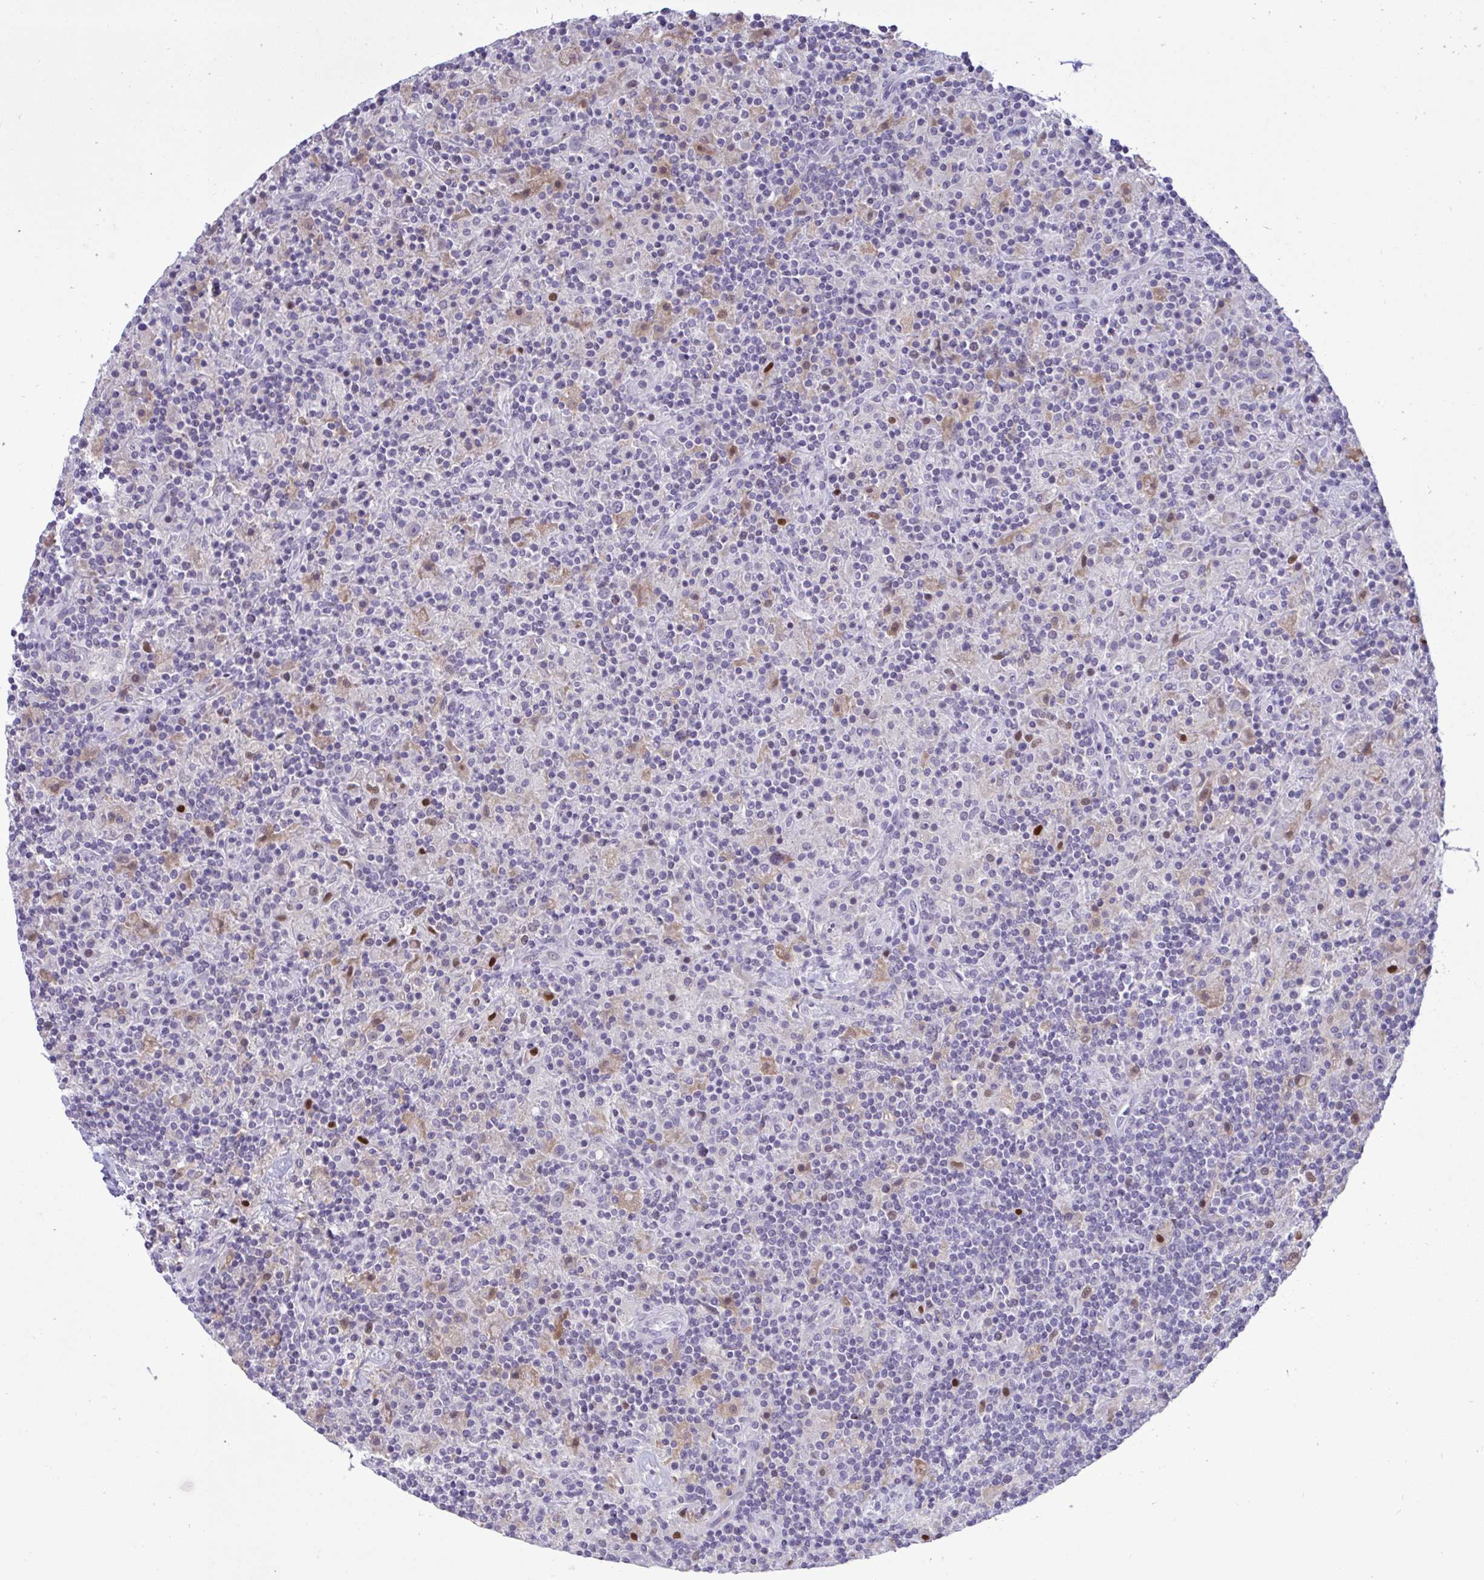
{"staining": {"intensity": "negative", "quantity": "none", "location": "none"}, "tissue": "lymphoma", "cell_type": "Tumor cells", "image_type": "cancer", "snomed": [{"axis": "morphology", "description": "Hodgkin's disease, NOS"}, {"axis": "topography", "description": "Lymph node"}], "caption": "Immunohistochemistry micrograph of lymphoma stained for a protein (brown), which reveals no positivity in tumor cells.", "gene": "EPOP", "patient": {"sex": "male", "age": 70}}